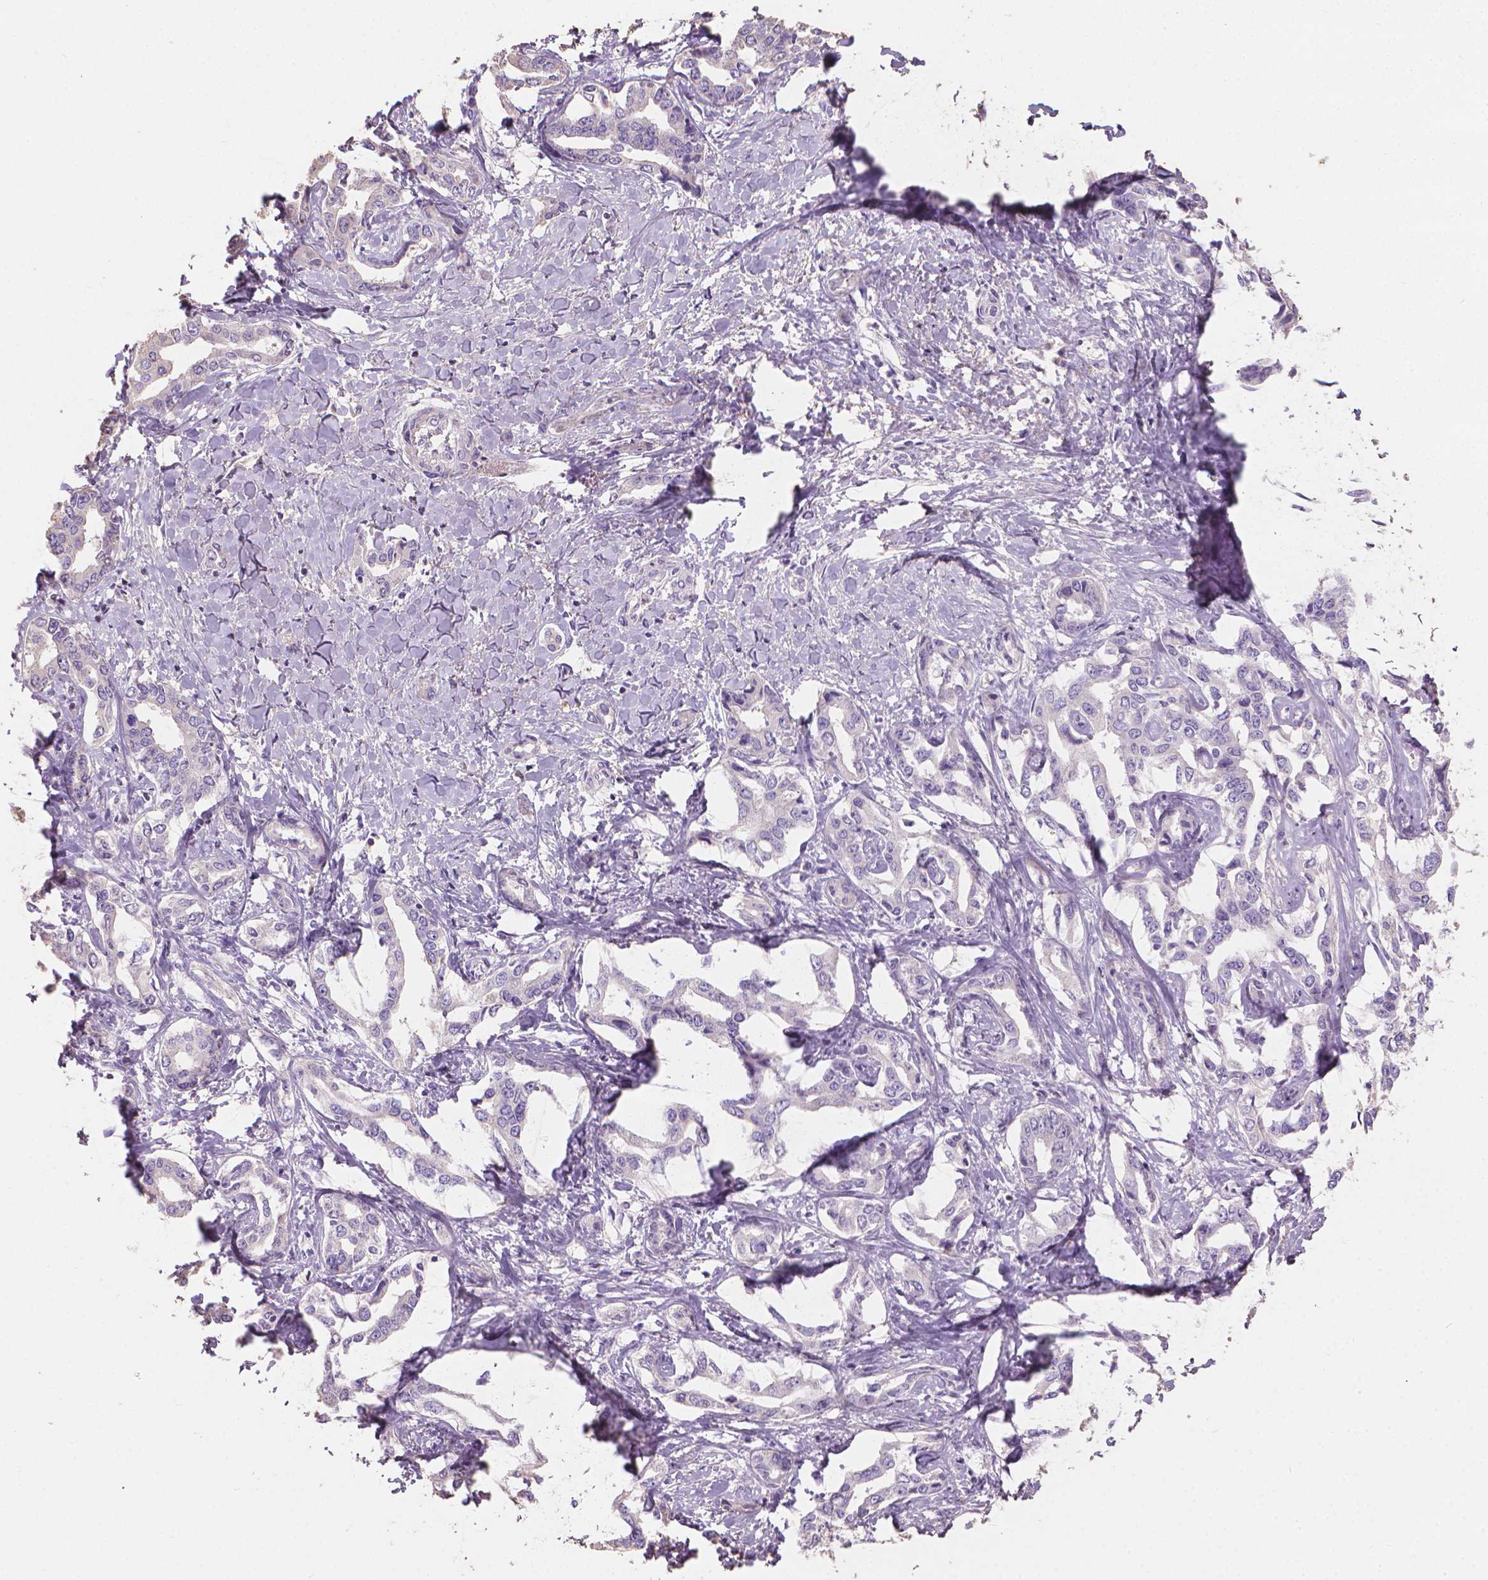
{"staining": {"intensity": "negative", "quantity": "none", "location": "none"}, "tissue": "liver cancer", "cell_type": "Tumor cells", "image_type": "cancer", "snomed": [{"axis": "morphology", "description": "Cholangiocarcinoma"}, {"axis": "topography", "description": "Liver"}], "caption": "Liver cholangiocarcinoma was stained to show a protein in brown. There is no significant expression in tumor cells.", "gene": "CABCOCO1", "patient": {"sex": "male", "age": 59}}